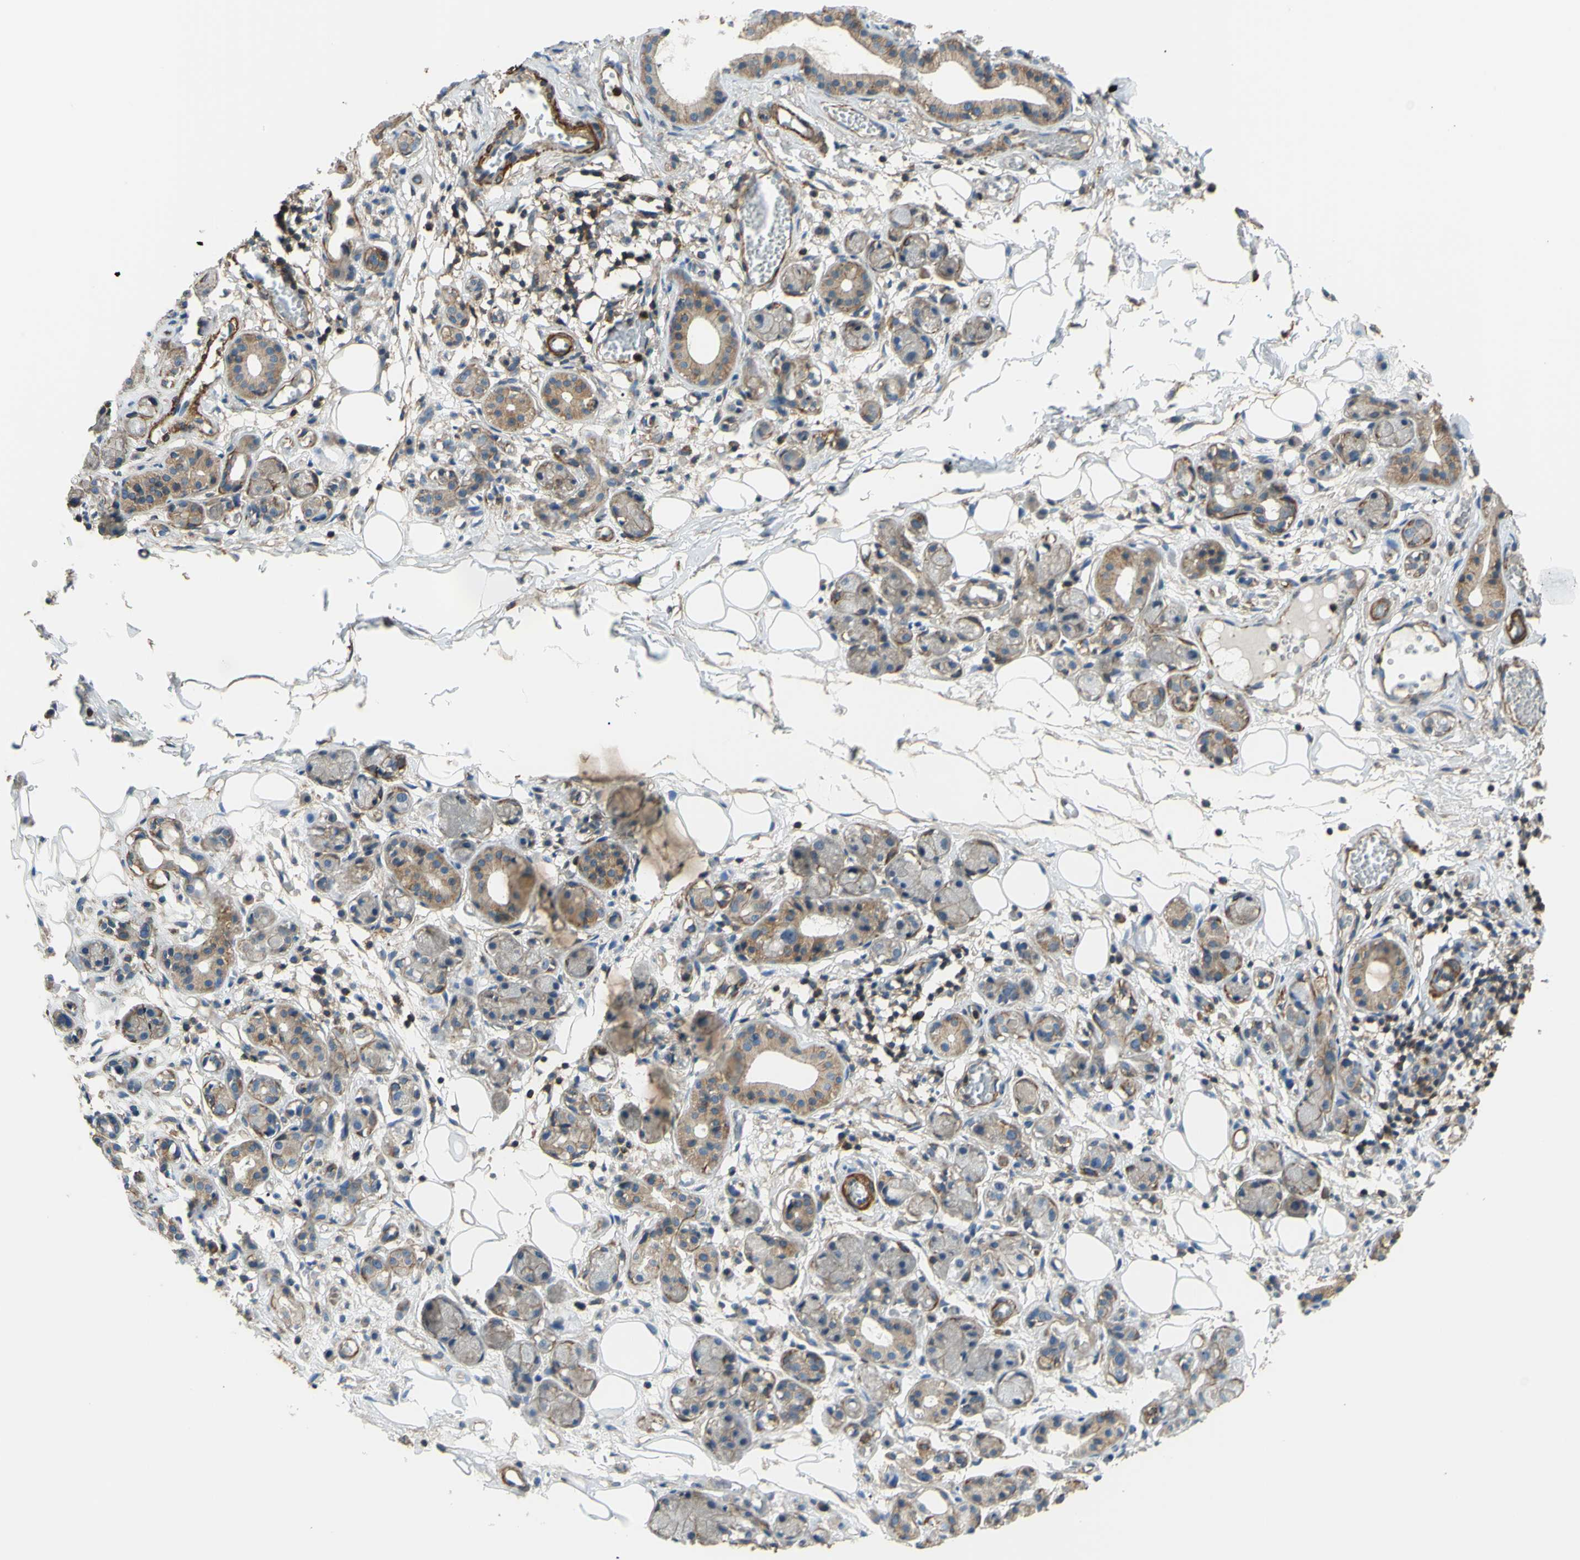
{"staining": {"intensity": "weak", "quantity": "25%-75%", "location": "cytoplasmic/membranous"}, "tissue": "adipose tissue", "cell_type": "Adipocytes", "image_type": "normal", "snomed": [{"axis": "morphology", "description": "Normal tissue, NOS"}, {"axis": "morphology", "description": "Inflammation, NOS"}, {"axis": "topography", "description": "Vascular tissue"}, {"axis": "topography", "description": "Salivary gland"}], "caption": "High-power microscopy captured an immunohistochemistry micrograph of unremarkable adipose tissue, revealing weak cytoplasmic/membranous expression in about 25%-75% of adipocytes.", "gene": "ADD3", "patient": {"sex": "female", "age": 75}}